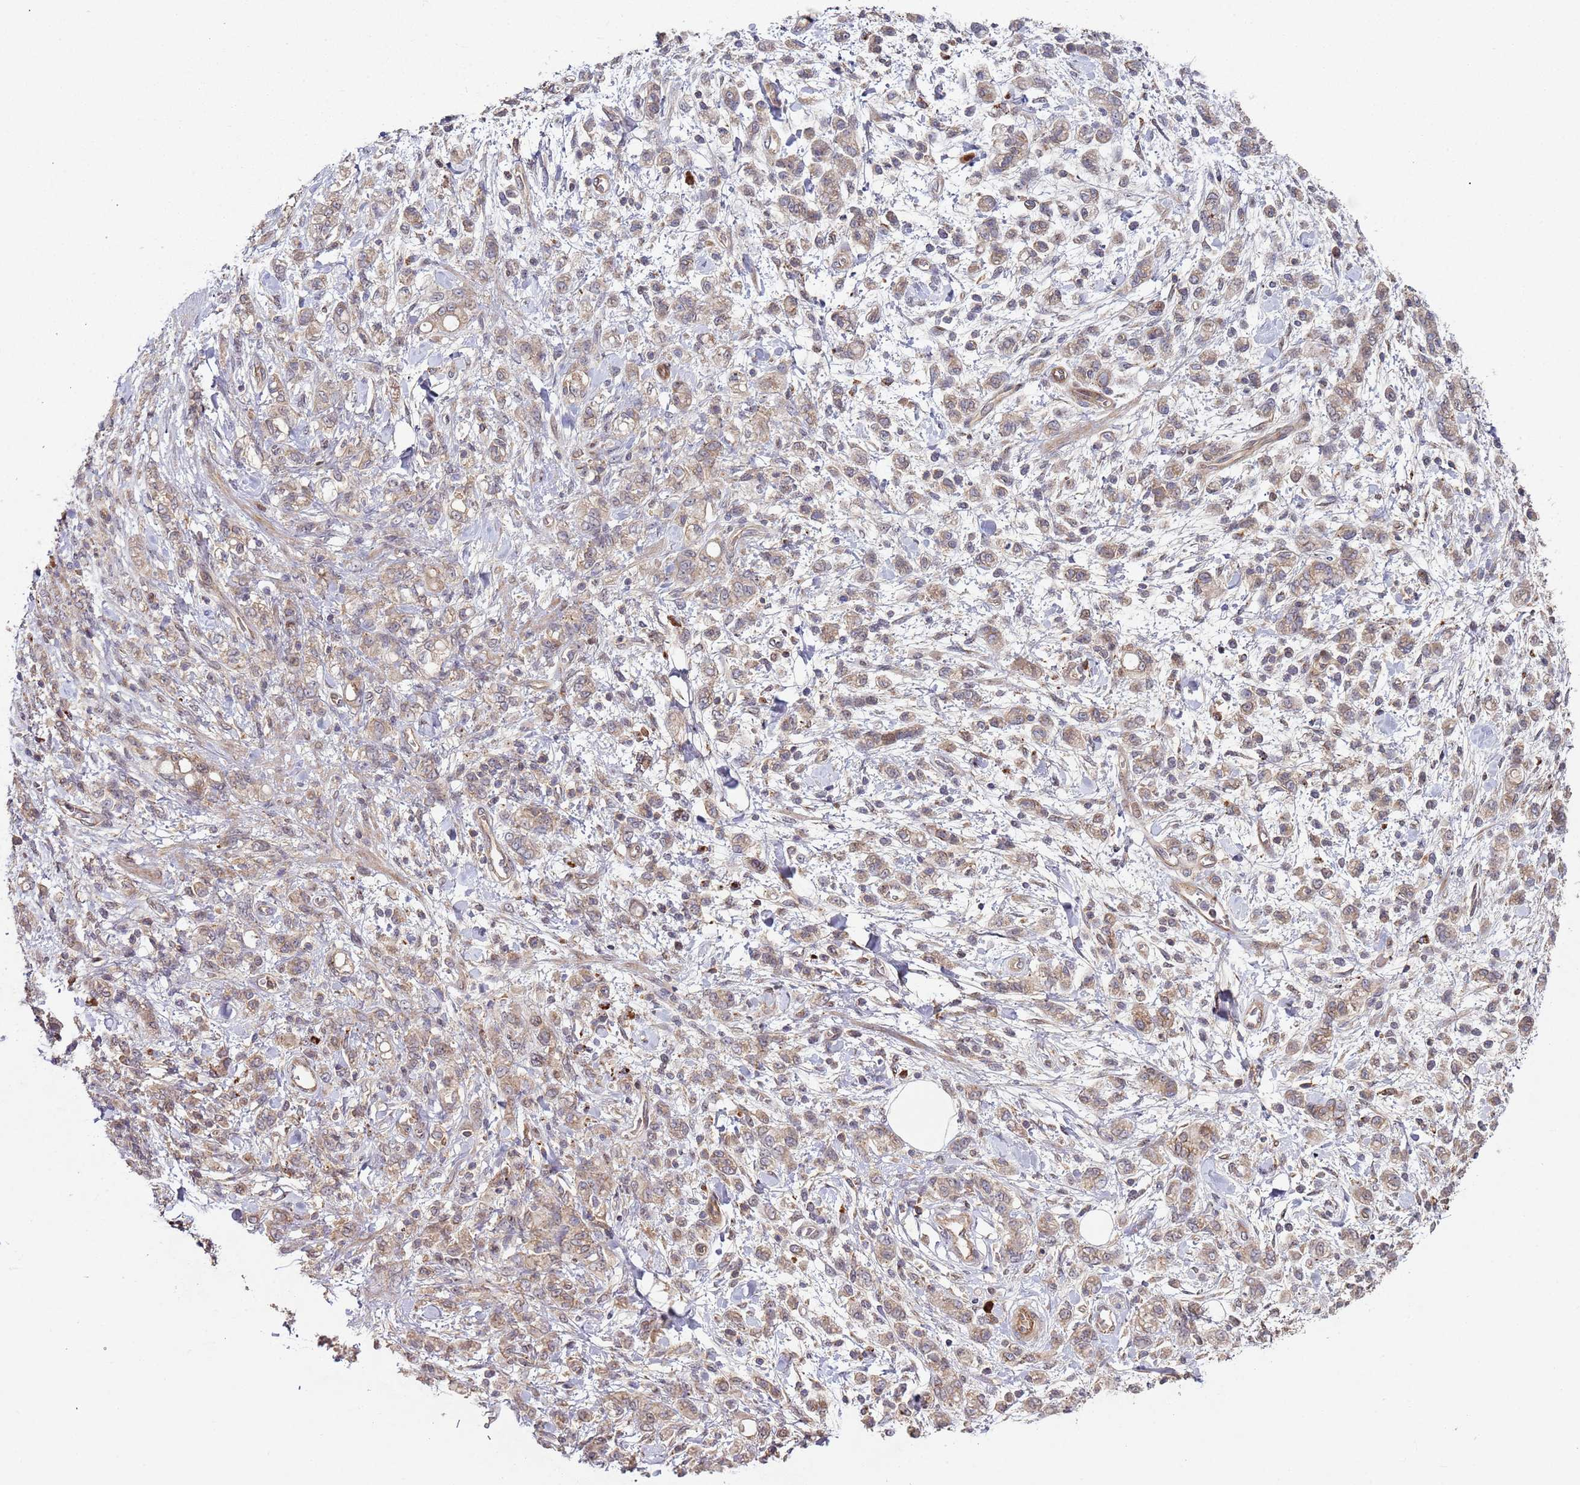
{"staining": {"intensity": "weak", "quantity": ">75%", "location": "cytoplasmic/membranous"}, "tissue": "stomach cancer", "cell_type": "Tumor cells", "image_type": "cancer", "snomed": [{"axis": "morphology", "description": "Adenocarcinoma, NOS"}, {"axis": "topography", "description": "Stomach"}], "caption": "Tumor cells reveal low levels of weak cytoplasmic/membranous staining in approximately >75% of cells in human stomach adenocarcinoma. The protein of interest is shown in brown color, while the nuclei are stained blue.", "gene": "KANSL1L", "patient": {"sex": "male", "age": 77}}